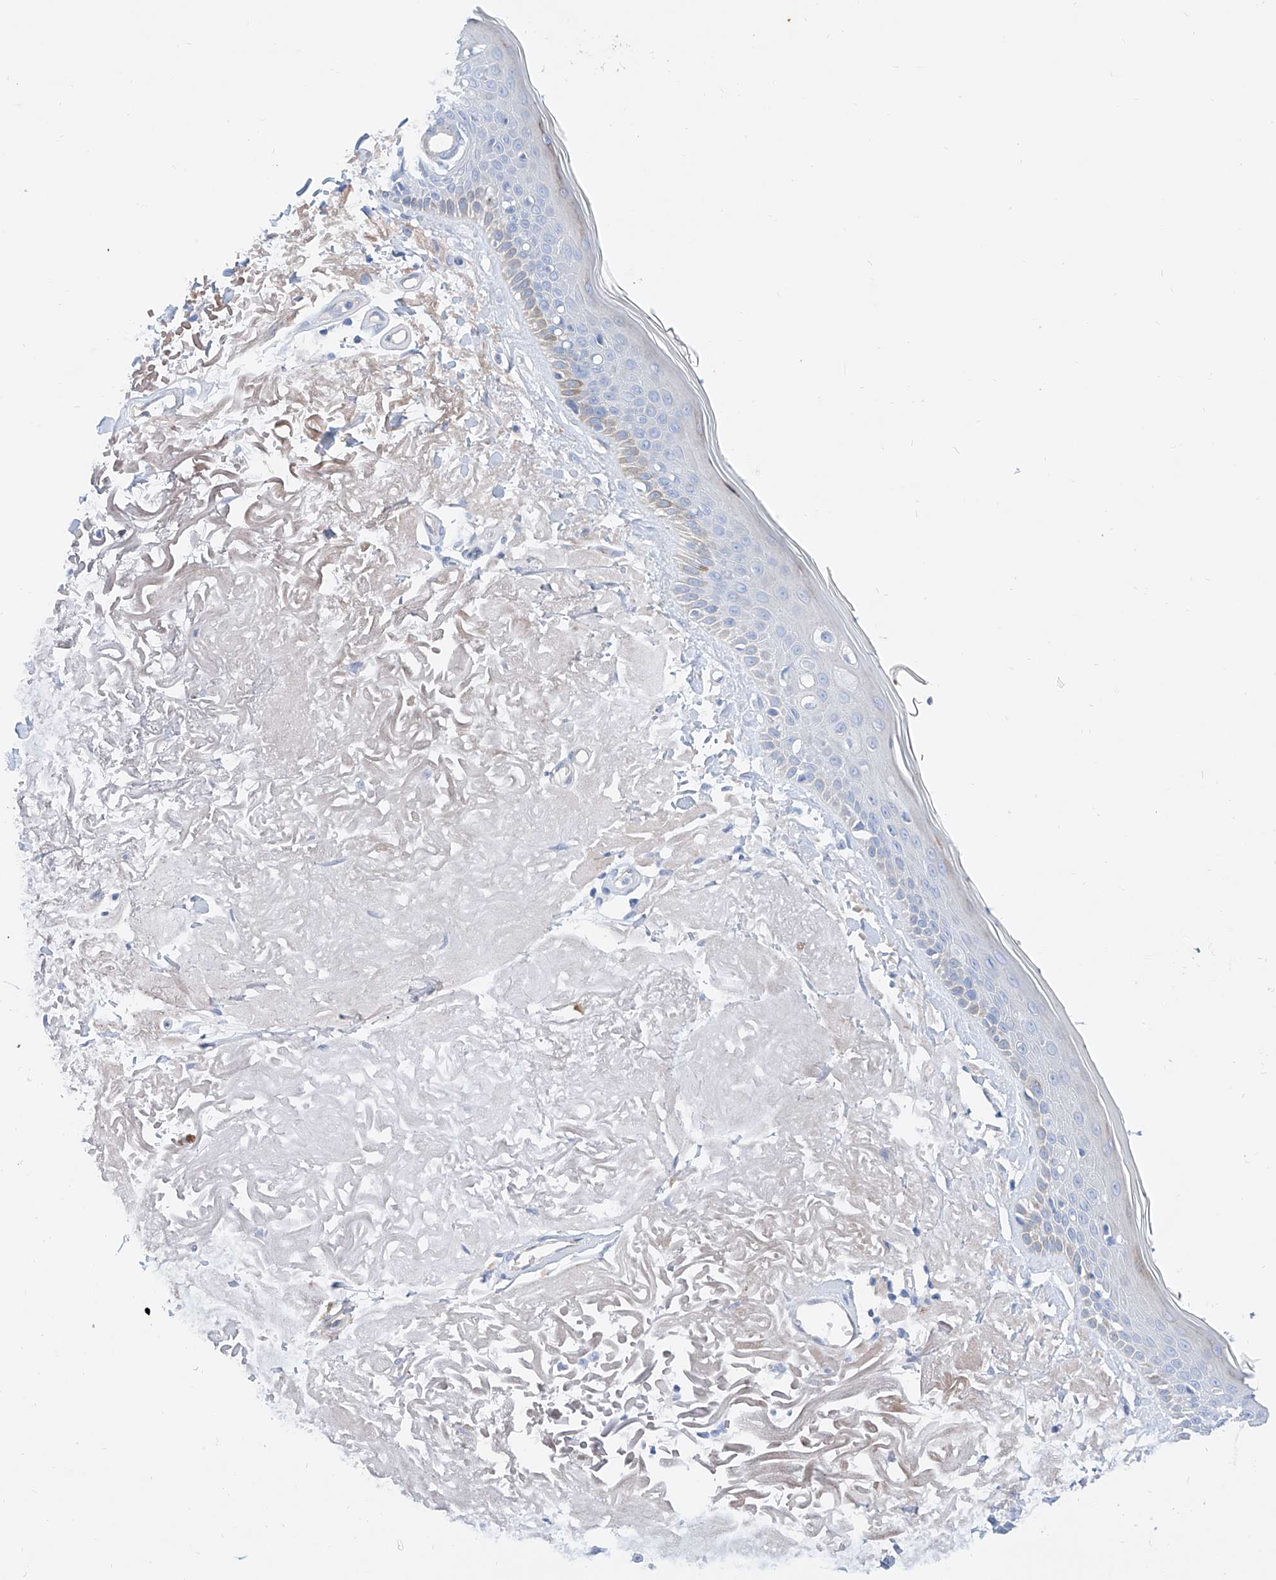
{"staining": {"intensity": "negative", "quantity": "none", "location": "none"}, "tissue": "skin", "cell_type": "Fibroblasts", "image_type": "normal", "snomed": [{"axis": "morphology", "description": "Normal tissue, NOS"}, {"axis": "topography", "description": "Skin"}, {"axis": "topography", "description": "Skeletal muscle"}], "caption": "Fibroblasts are negative for protein expression in normal human skin. The staining was performed using DAB to visualize the protein expression in brown, while the nuclei were stained in blue with hematoxylin (Magnification: 20x).", "gene": "SBSPON", "patient": {"sex": "male", "age": 83}}